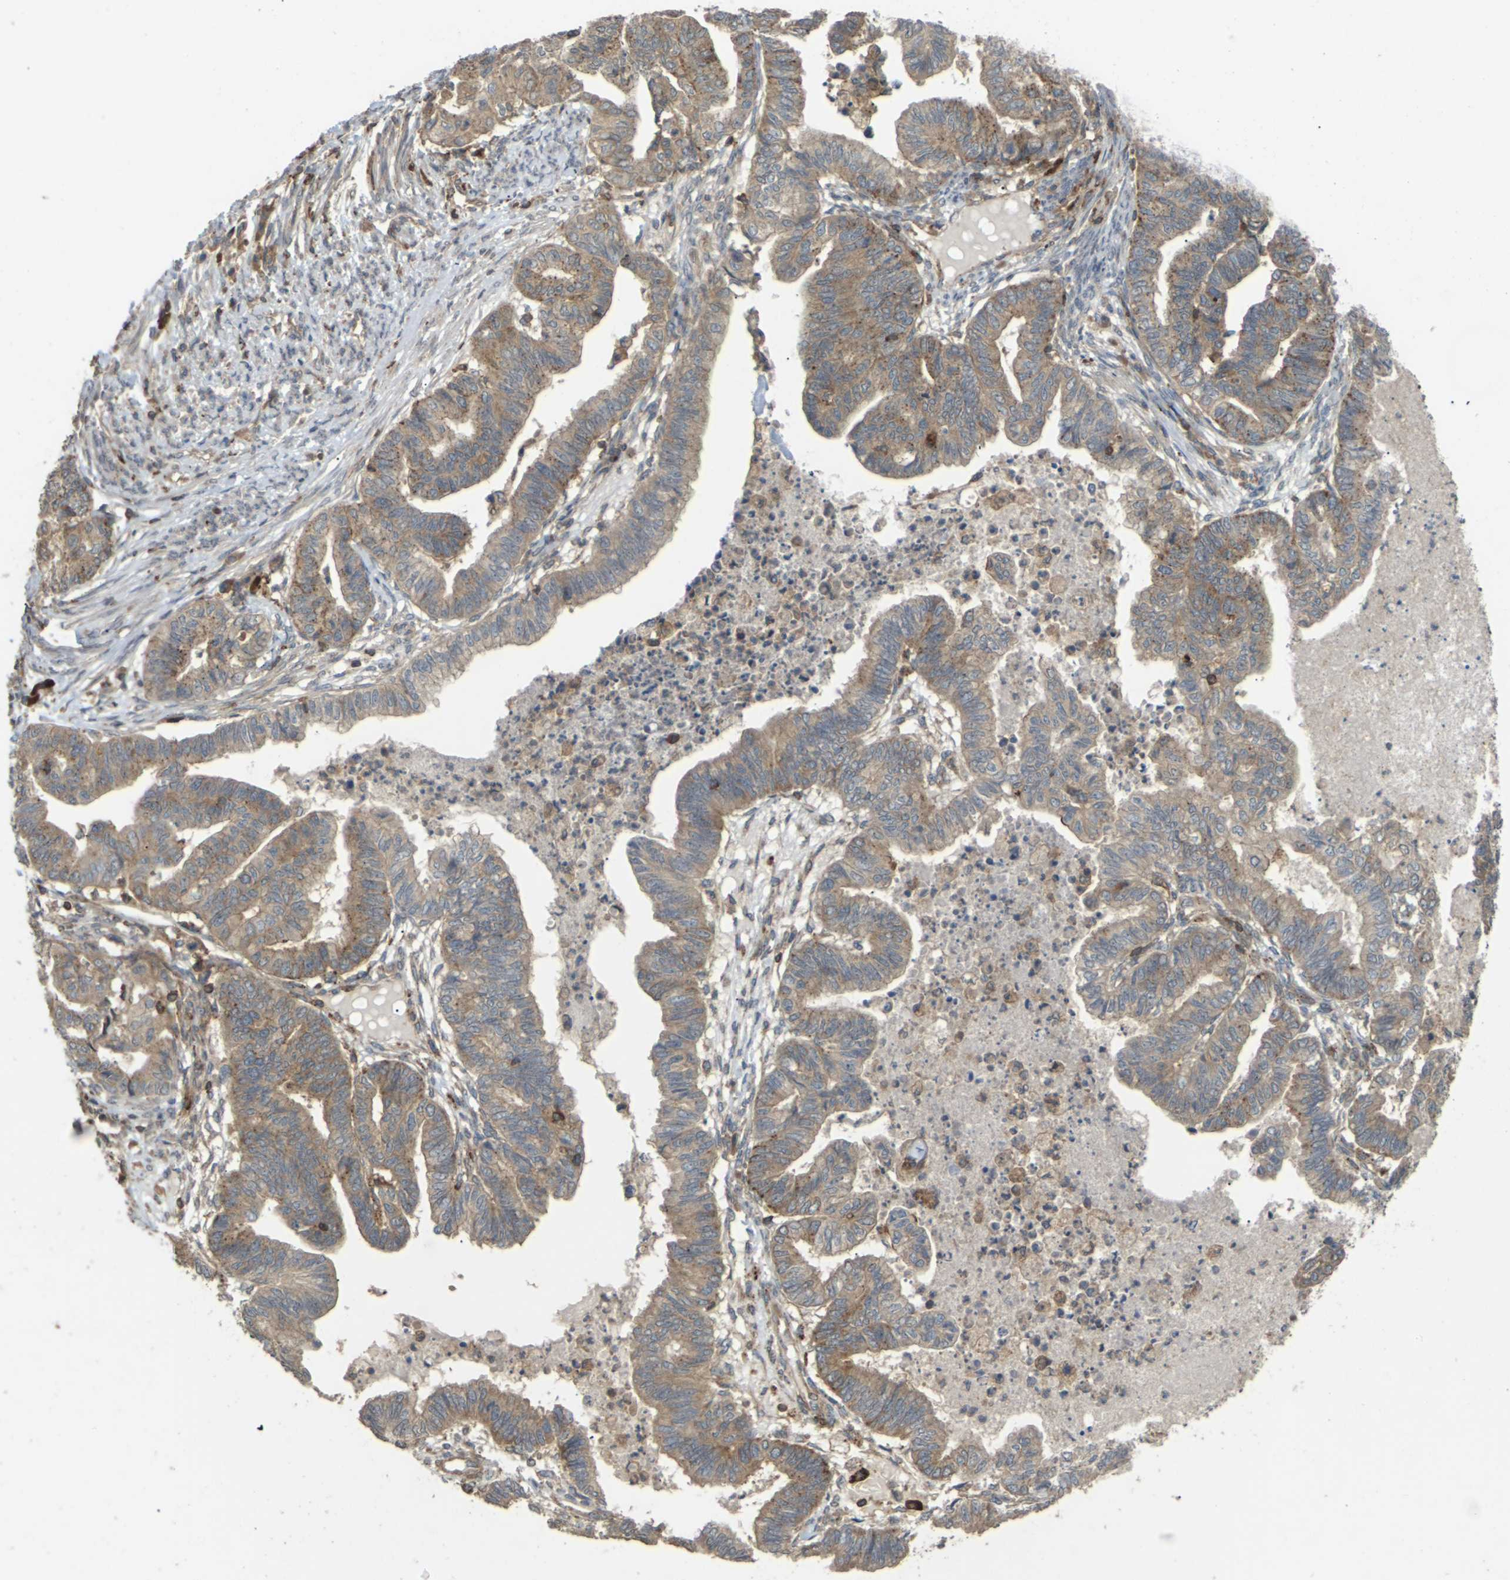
{"staining": {"intensity": "moderate", "quantity": ">75%", "location": "cytoplasmic/membranous"}, "tissue": "endometrial cancer", "cell_type": "Tumor cells", "image_type": "cancer", "snomed": [{"axis": "morphology", "description": "Adenocarcinoma, NOS"}, {"axis": "topography", "description": "Endometrium"}], "caption": "Human adenocarcinoma (endometrial) stained with a brown dye displays moderate cytoplasmic/membranous positive positivity in about >75% of tumor cells.", "gene": "KSR1", "patient": {"sex": "female", "age": 79}}